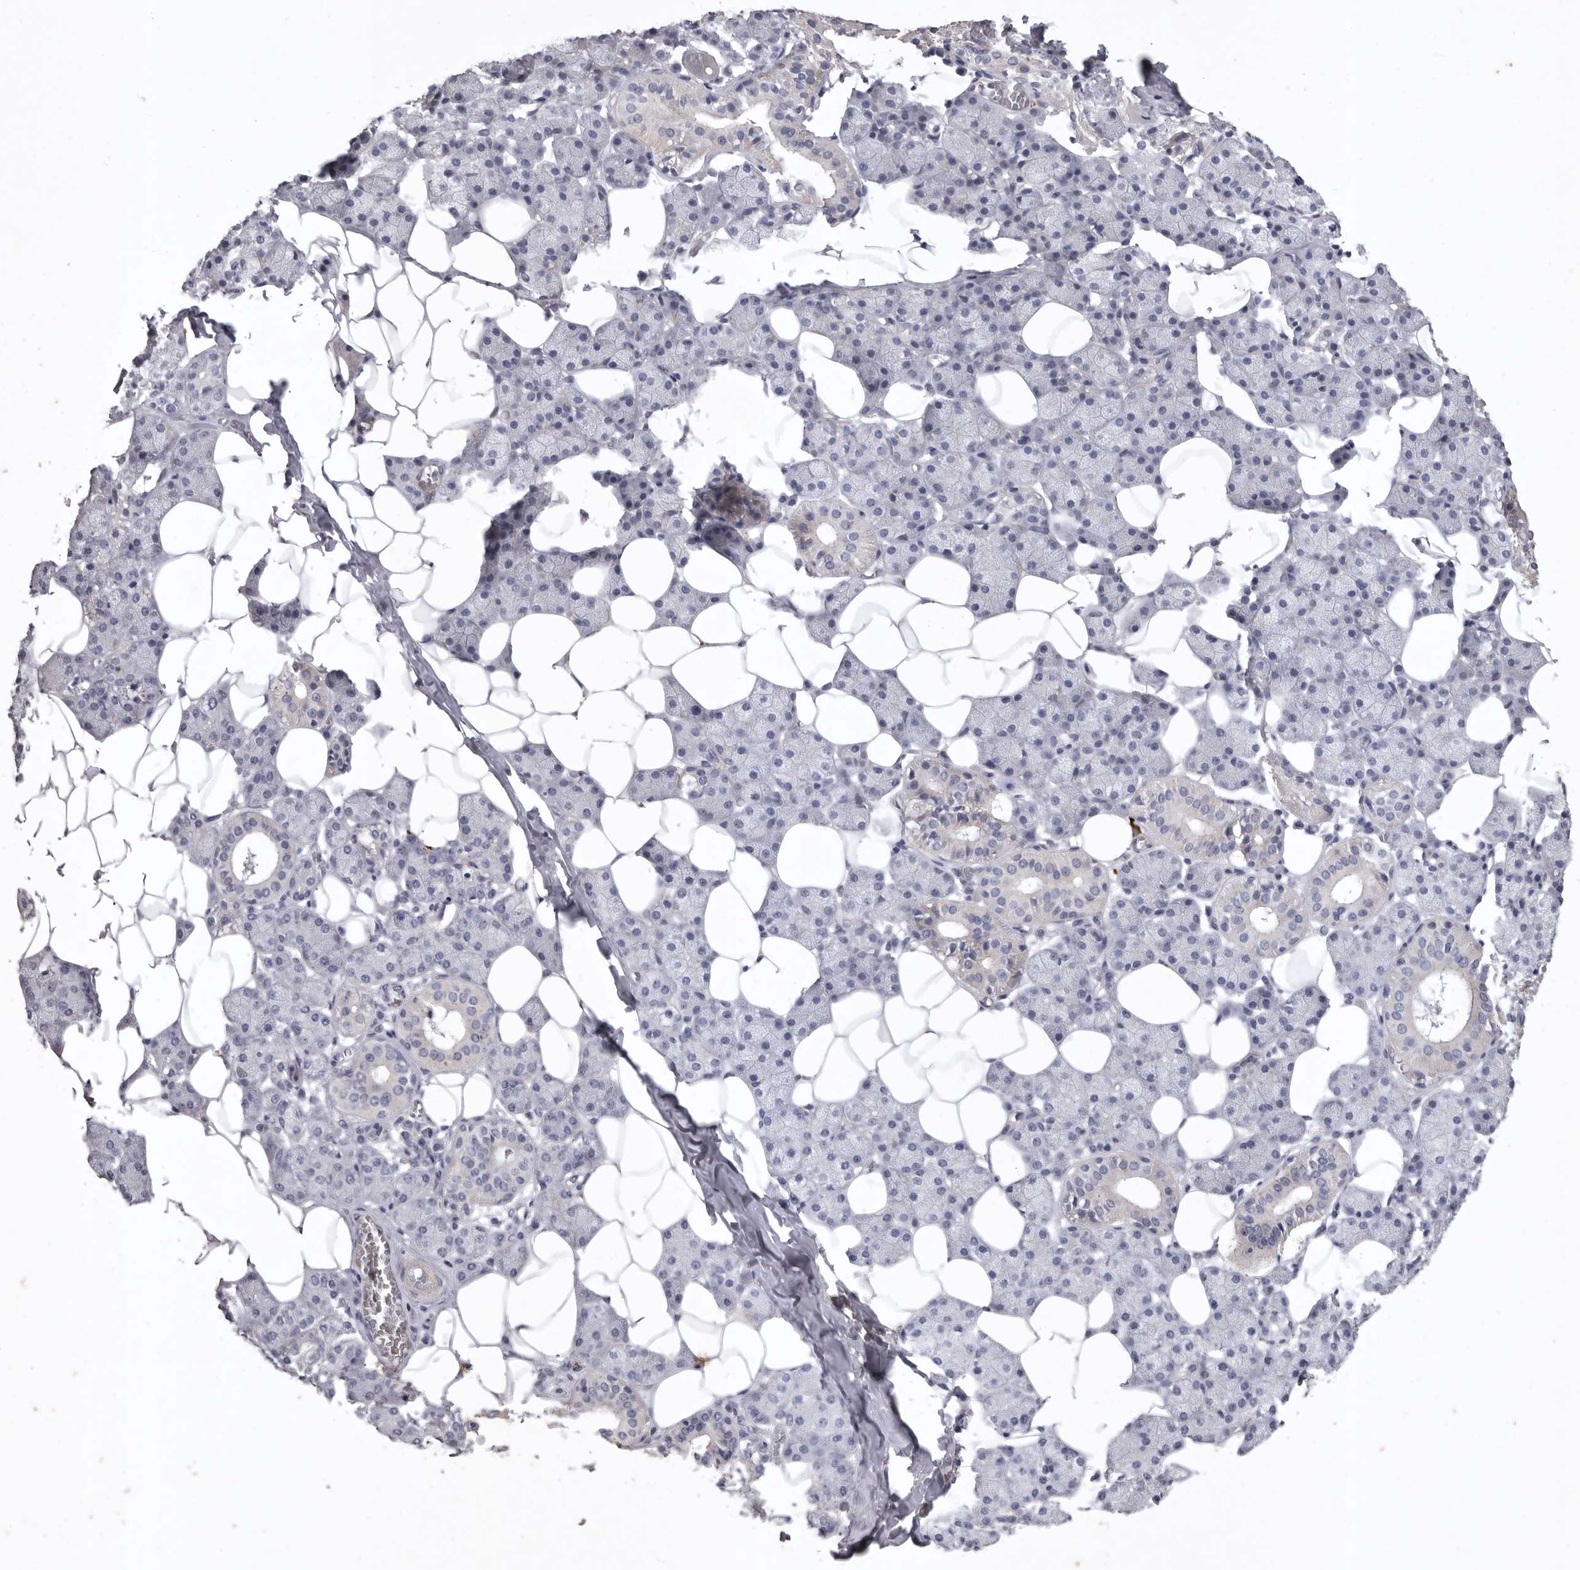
{"staining": {"intensity": "moderate", "quantity": "<25%", "location": "cytoplasmic/membranous"}, "tissue": "salivary gland", "cell_type": "Glandular cells", "image_type": "normal", "snomed": [{"axis": "morphology", "description": "Normal tissue, NOS"}, {"axis": "topography", "description": "Salivary gland"}], "caption": "Glandular cells demonstrate low levels of moderate cytoplasmic/membranous positivity in about <25% of cells in normal human salivary gland.", "gene": "NKAIN4", "patient": {"sex": "female", "age": 33}}